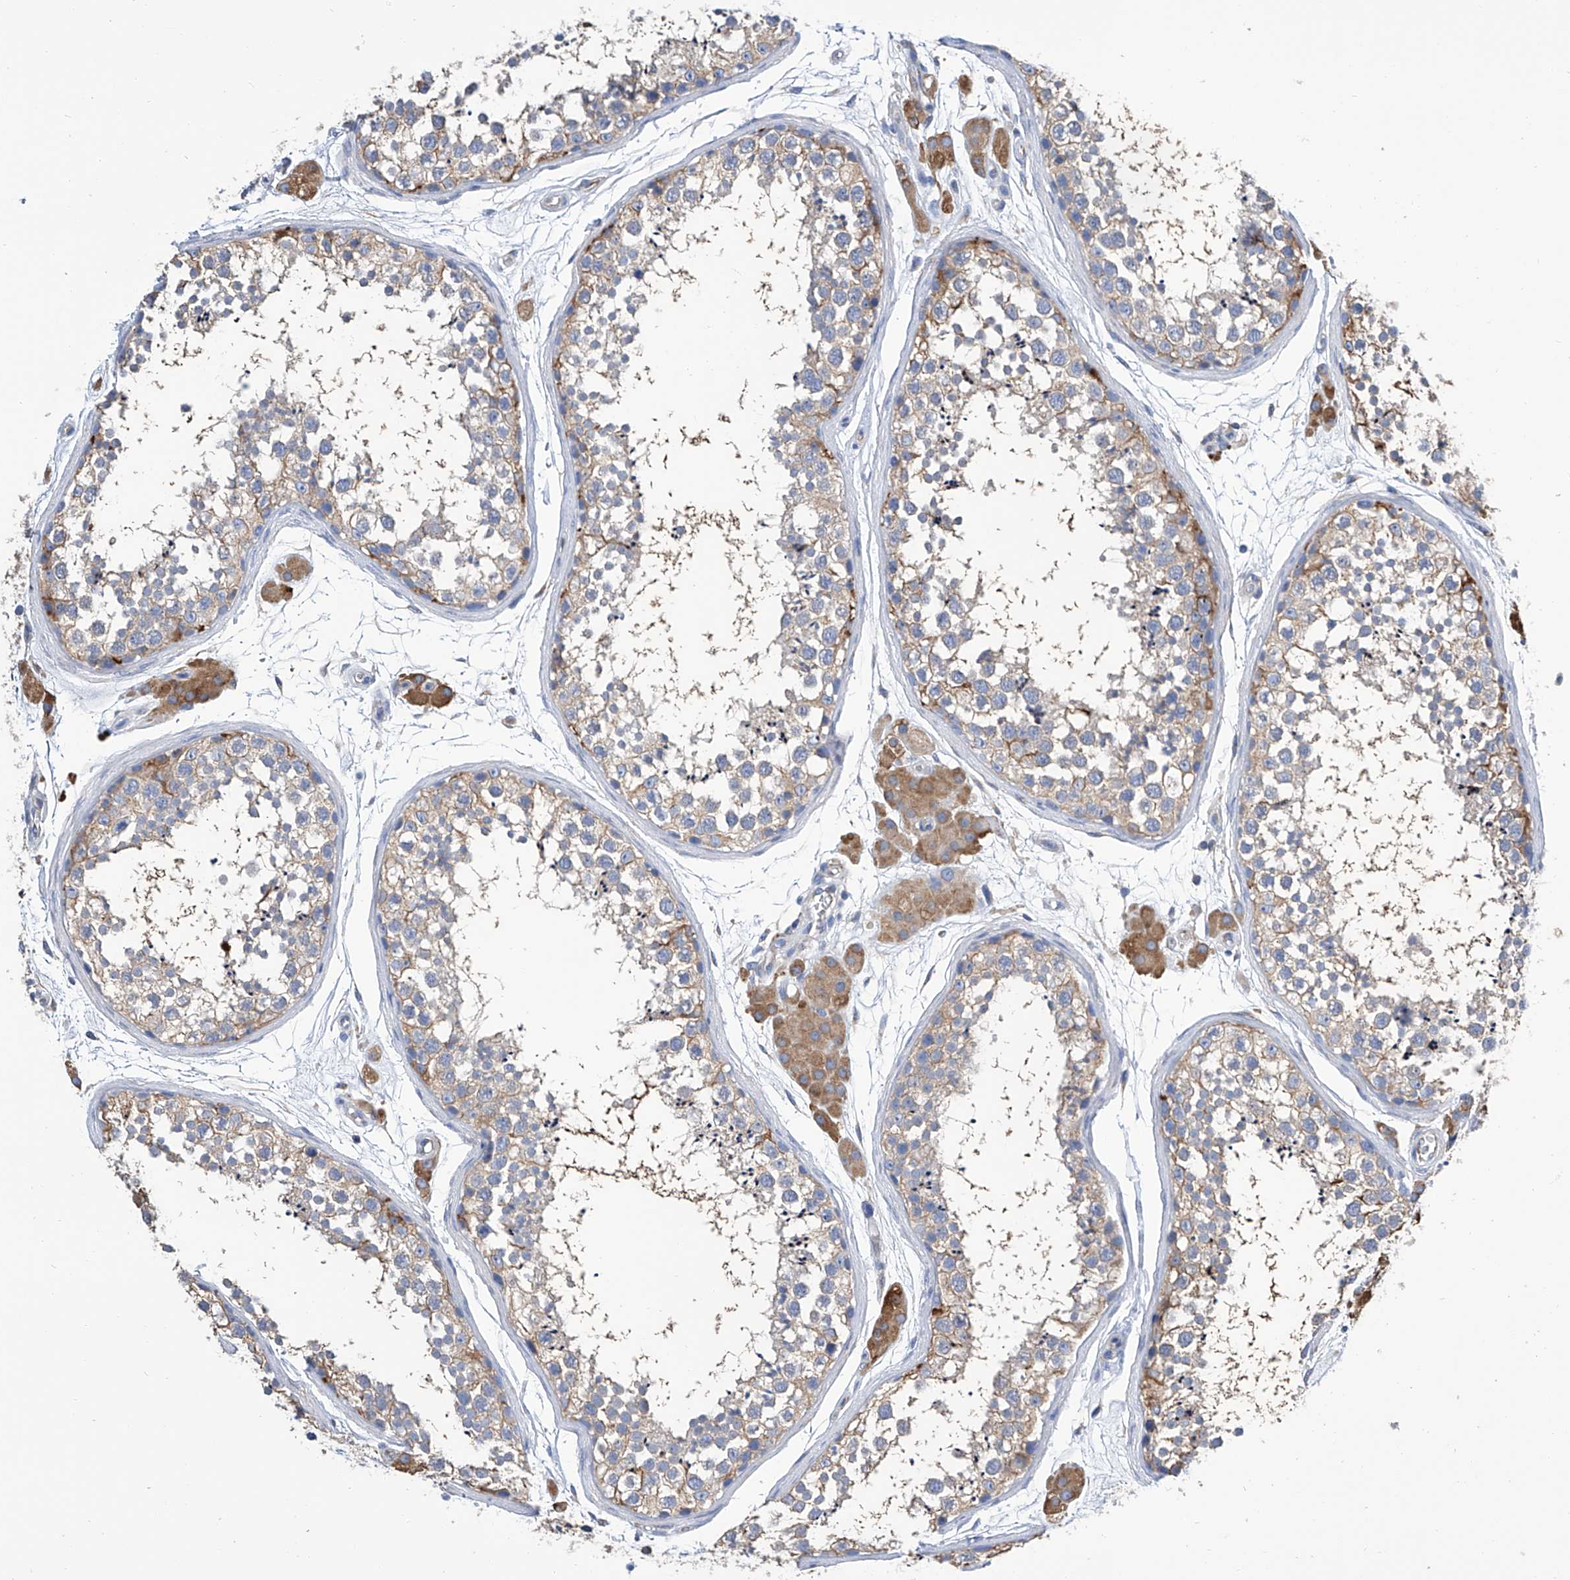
{"staining": {"intensity": "moderate", "quantity": "25%-75%", "location": "cytoplasmic/membranous"}, "tissue": "testis", "cell_type": "Cells in seminiferous ducts", "image_type": "normal", "snomed": [{"axis": "morphology", "description": "Normal tissue, NOS"}, {"axis": "topography", "description": "Testis"}], "caption": "Benign testis displays moderate cytoplasmic/membranous staining in approximately 25%-75% of cells in seminiferous ducts, visualized by immunohistochemistry.", "gene": "GPT", "patient": {"sex": "male", "age": 56}}